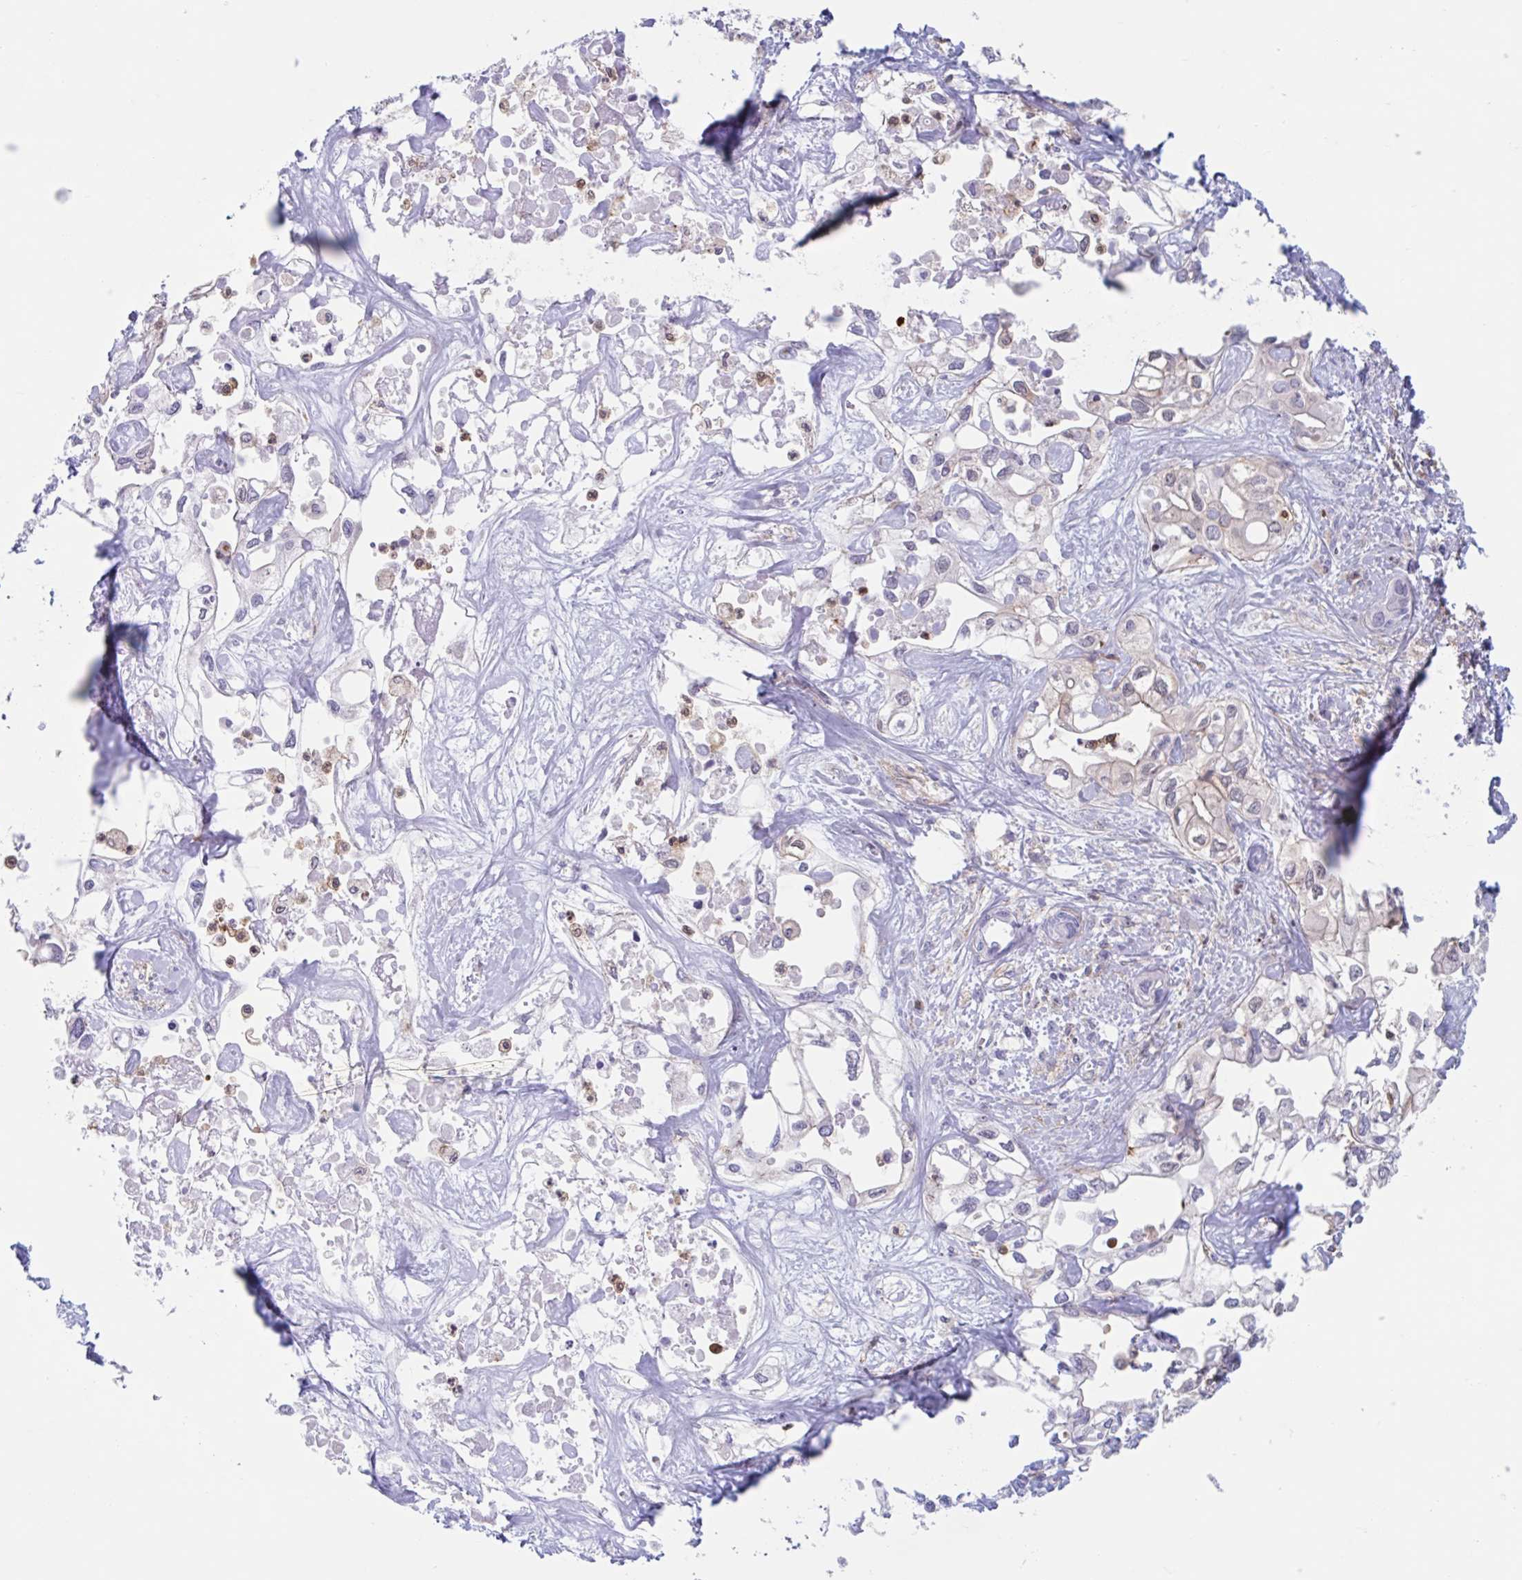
{"staining": {"intensity": "negative", "quantity": "none", "location": "none"}, "tissue": "liver cancer", "cell_type": "Tumor cells", "image_type": "cancer", "snomed": [{"axis": "morphology", "description": "Cholangiocarcinoma"}, {"axis": "topography", "description": "Liver"}], "caption": "Tumor cells are negative for brown protein staining in liver cancer (cholangiocarcinoma). The staining was performed using DAB (3,3'-diaminobenzidine) to visualize the protein expression in brown, while the nuclei were stained in blue with hematoxylin (Magnification: 20x).", "gene": "EFHD1", "patient": {"sex": "female", "age": 64}}